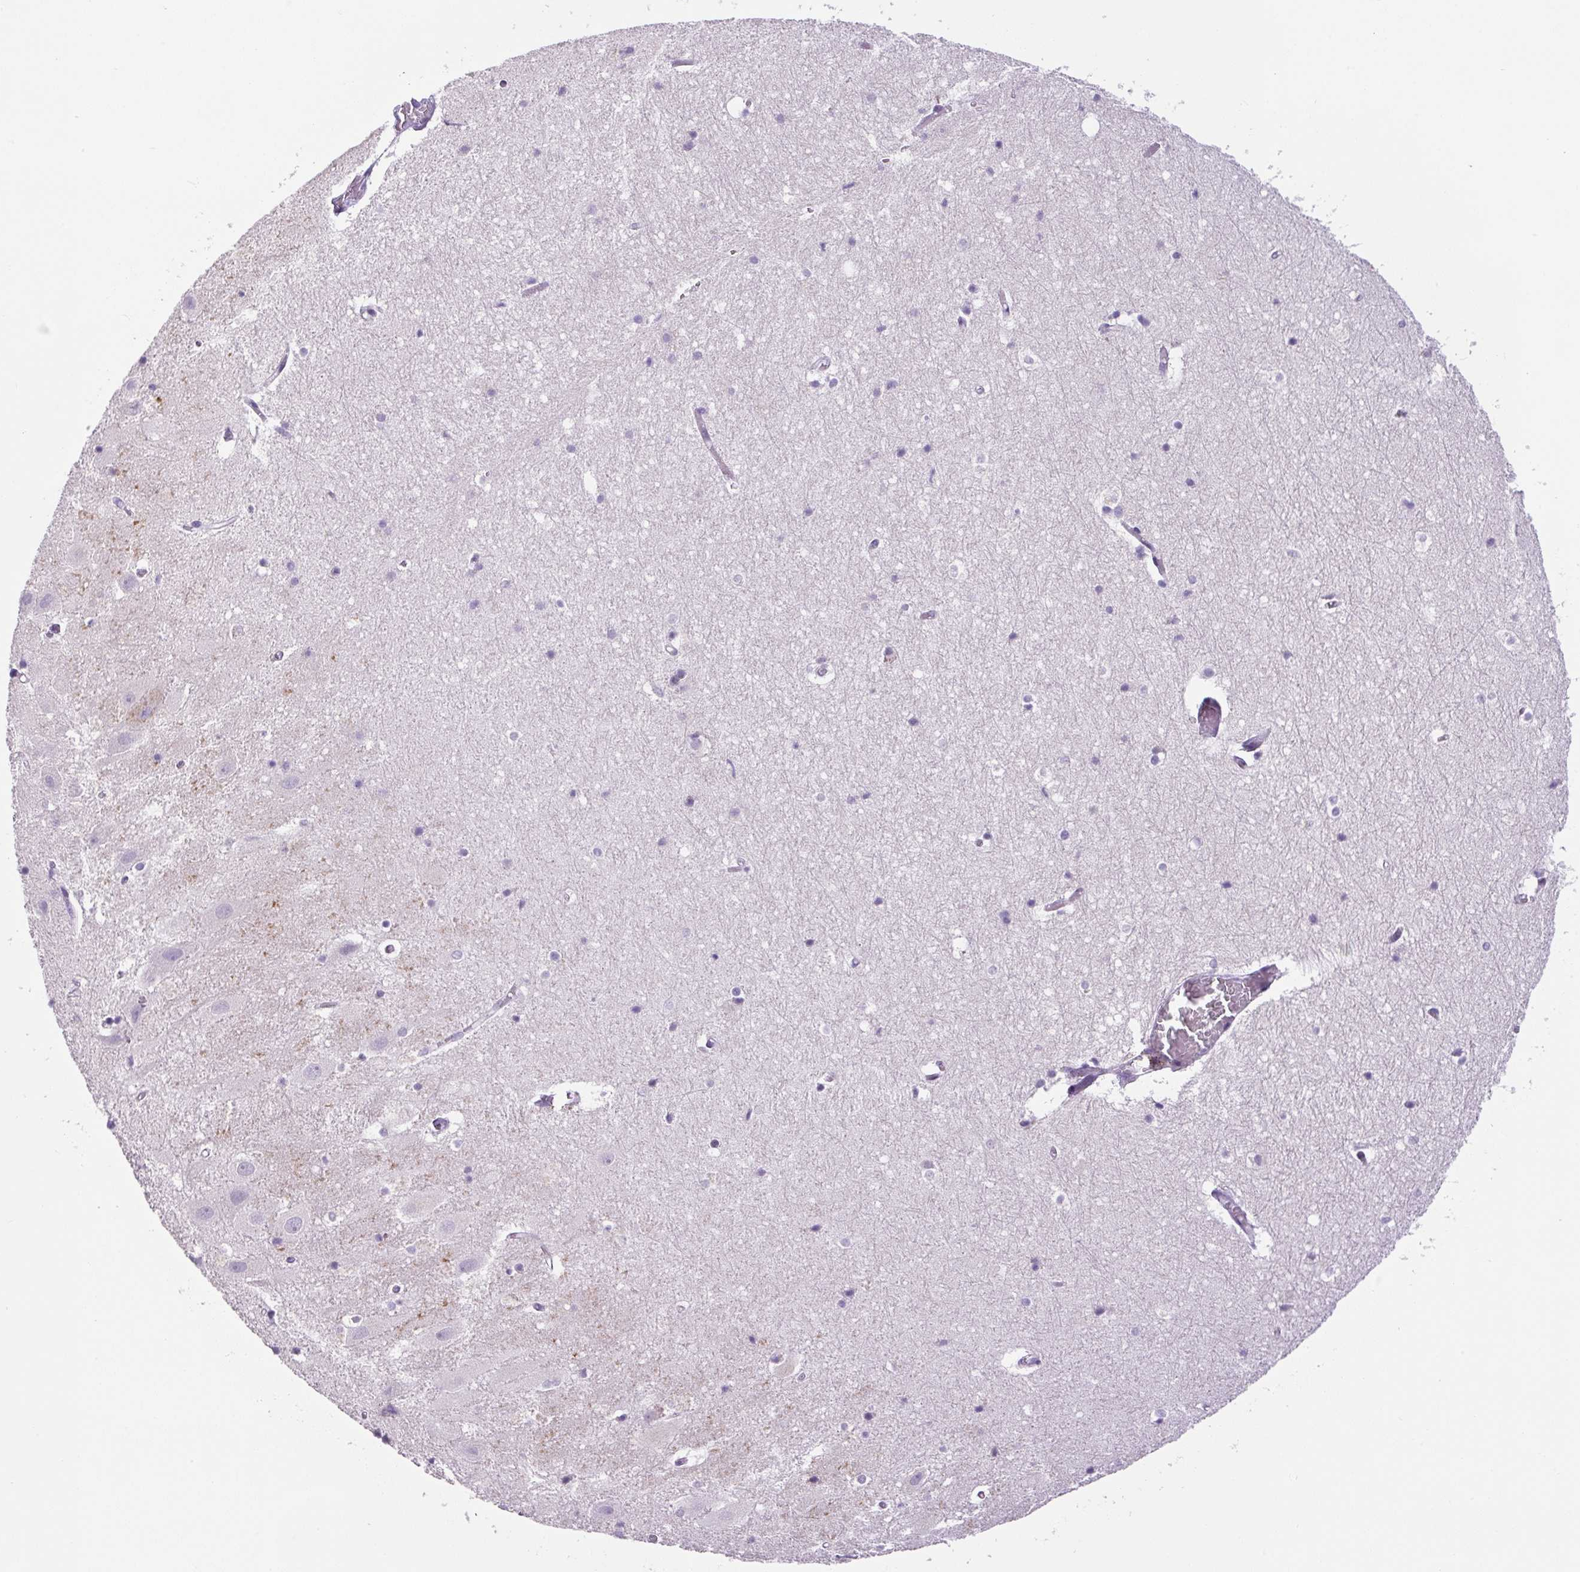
{"staining": {"intensity": "negative", "quantity": "none", "location": "none"}, "tissue": "hippocampus", "cell_type": "Glial cells", "image_type": "normal", "snomed": [{"axis": "morphology", "description": "Normal tissue, NOS"}, {"axis": "topography", "description": "Hippocampus"}], "caption": "Glial cells are negative for protein expression in normal human hippocampus.", "gene": "CHGA", "patient": {"sex": "female", "age": 52}}